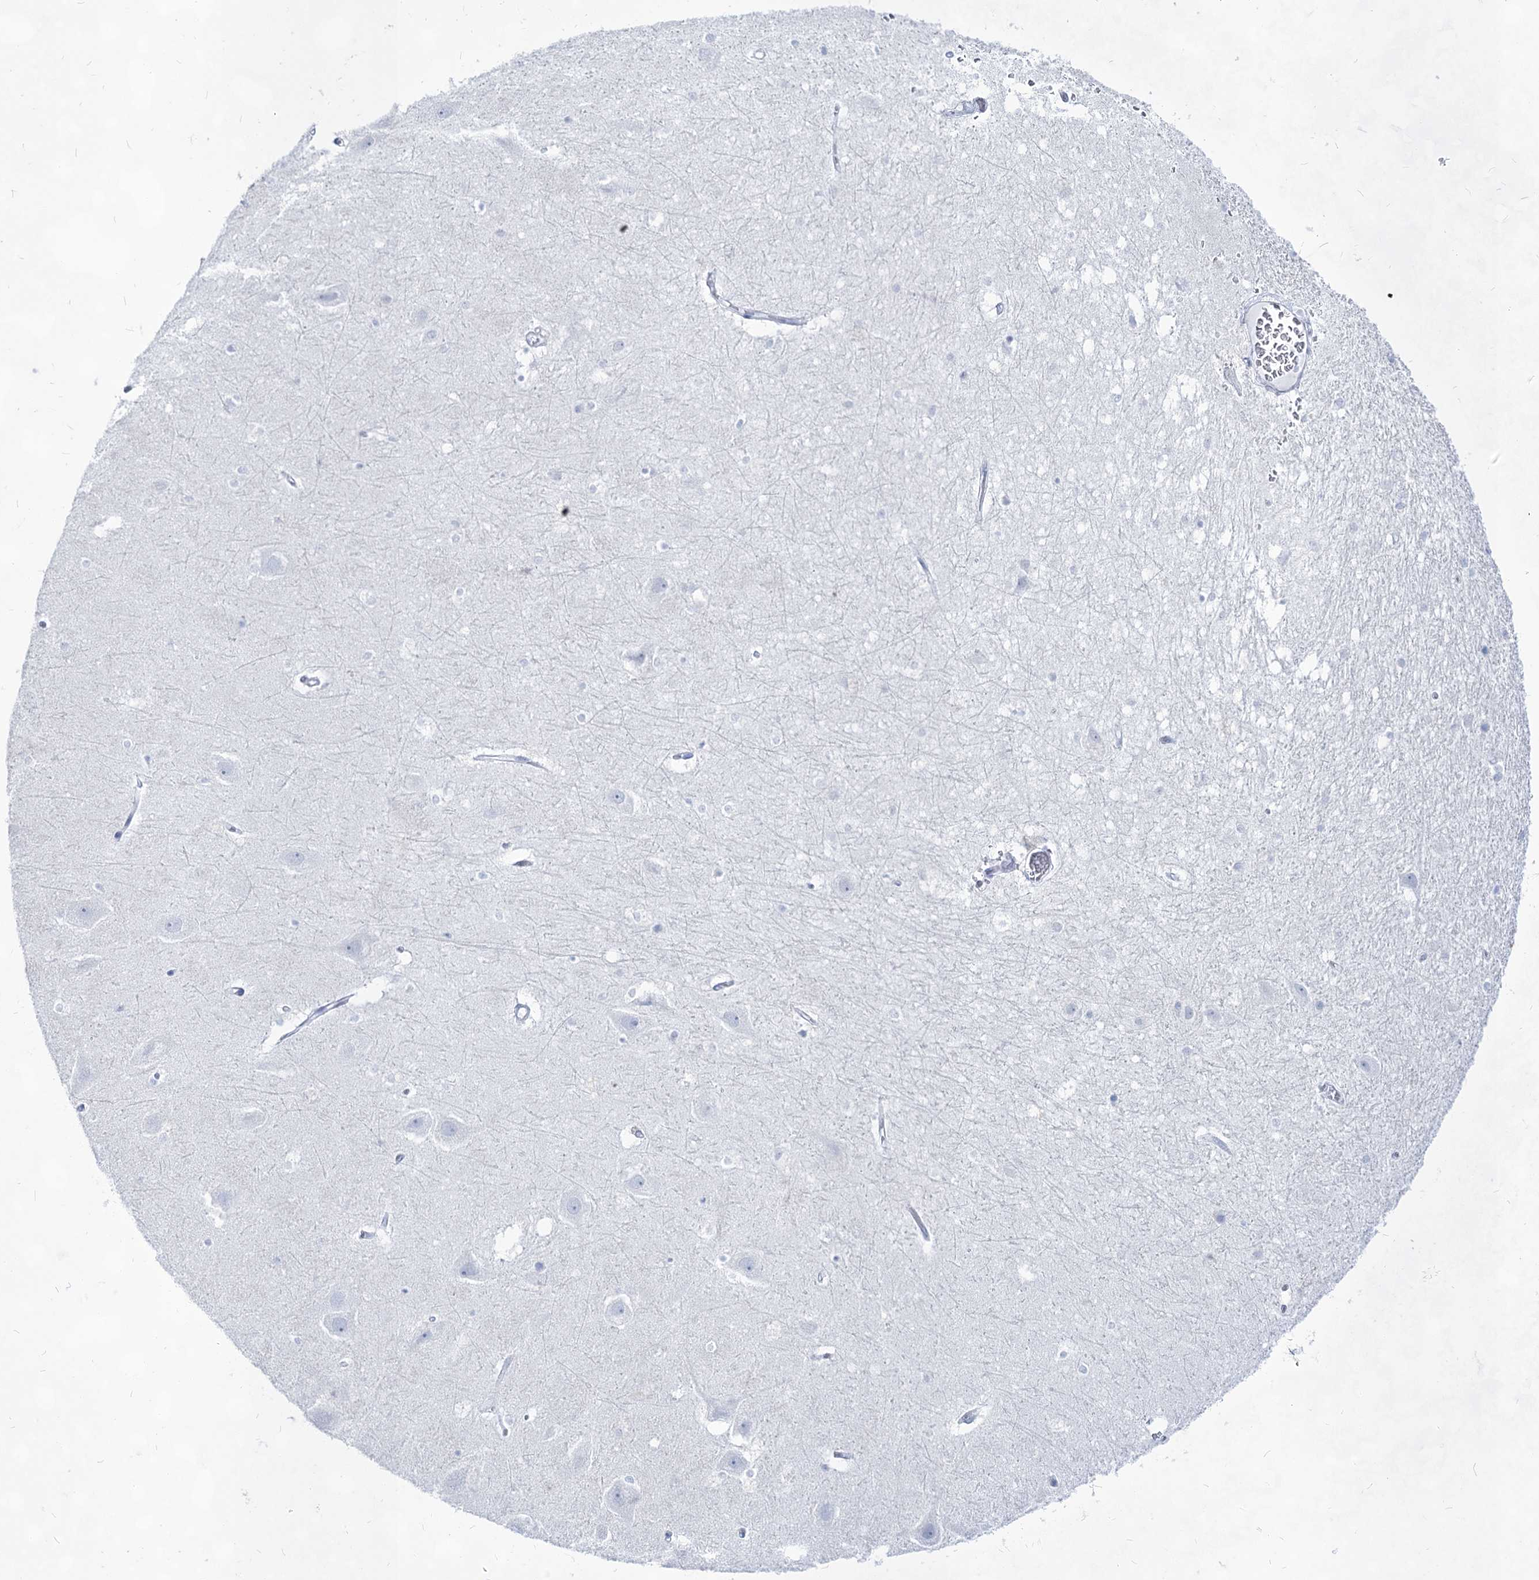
{"staining": {"intensity": "negative", "quantity": "none", "location": "none"}, "tissue": "hippocampus", "cell_type": "Glial cells", "image_type": "normal", "snomed": [{"axis": "morphology", "description": "Normal tissue, NOS"}, {"axis": "topography", "description": "Hippocampus"}], "caption": "The micrograph demonstrates no significant expression in glial cells of hippocampus. (Immunohistochemistry, brightfield microscopy, high magnification).", "gene": "ACRV1", "patient": {"sex": "female", "age": 52}}